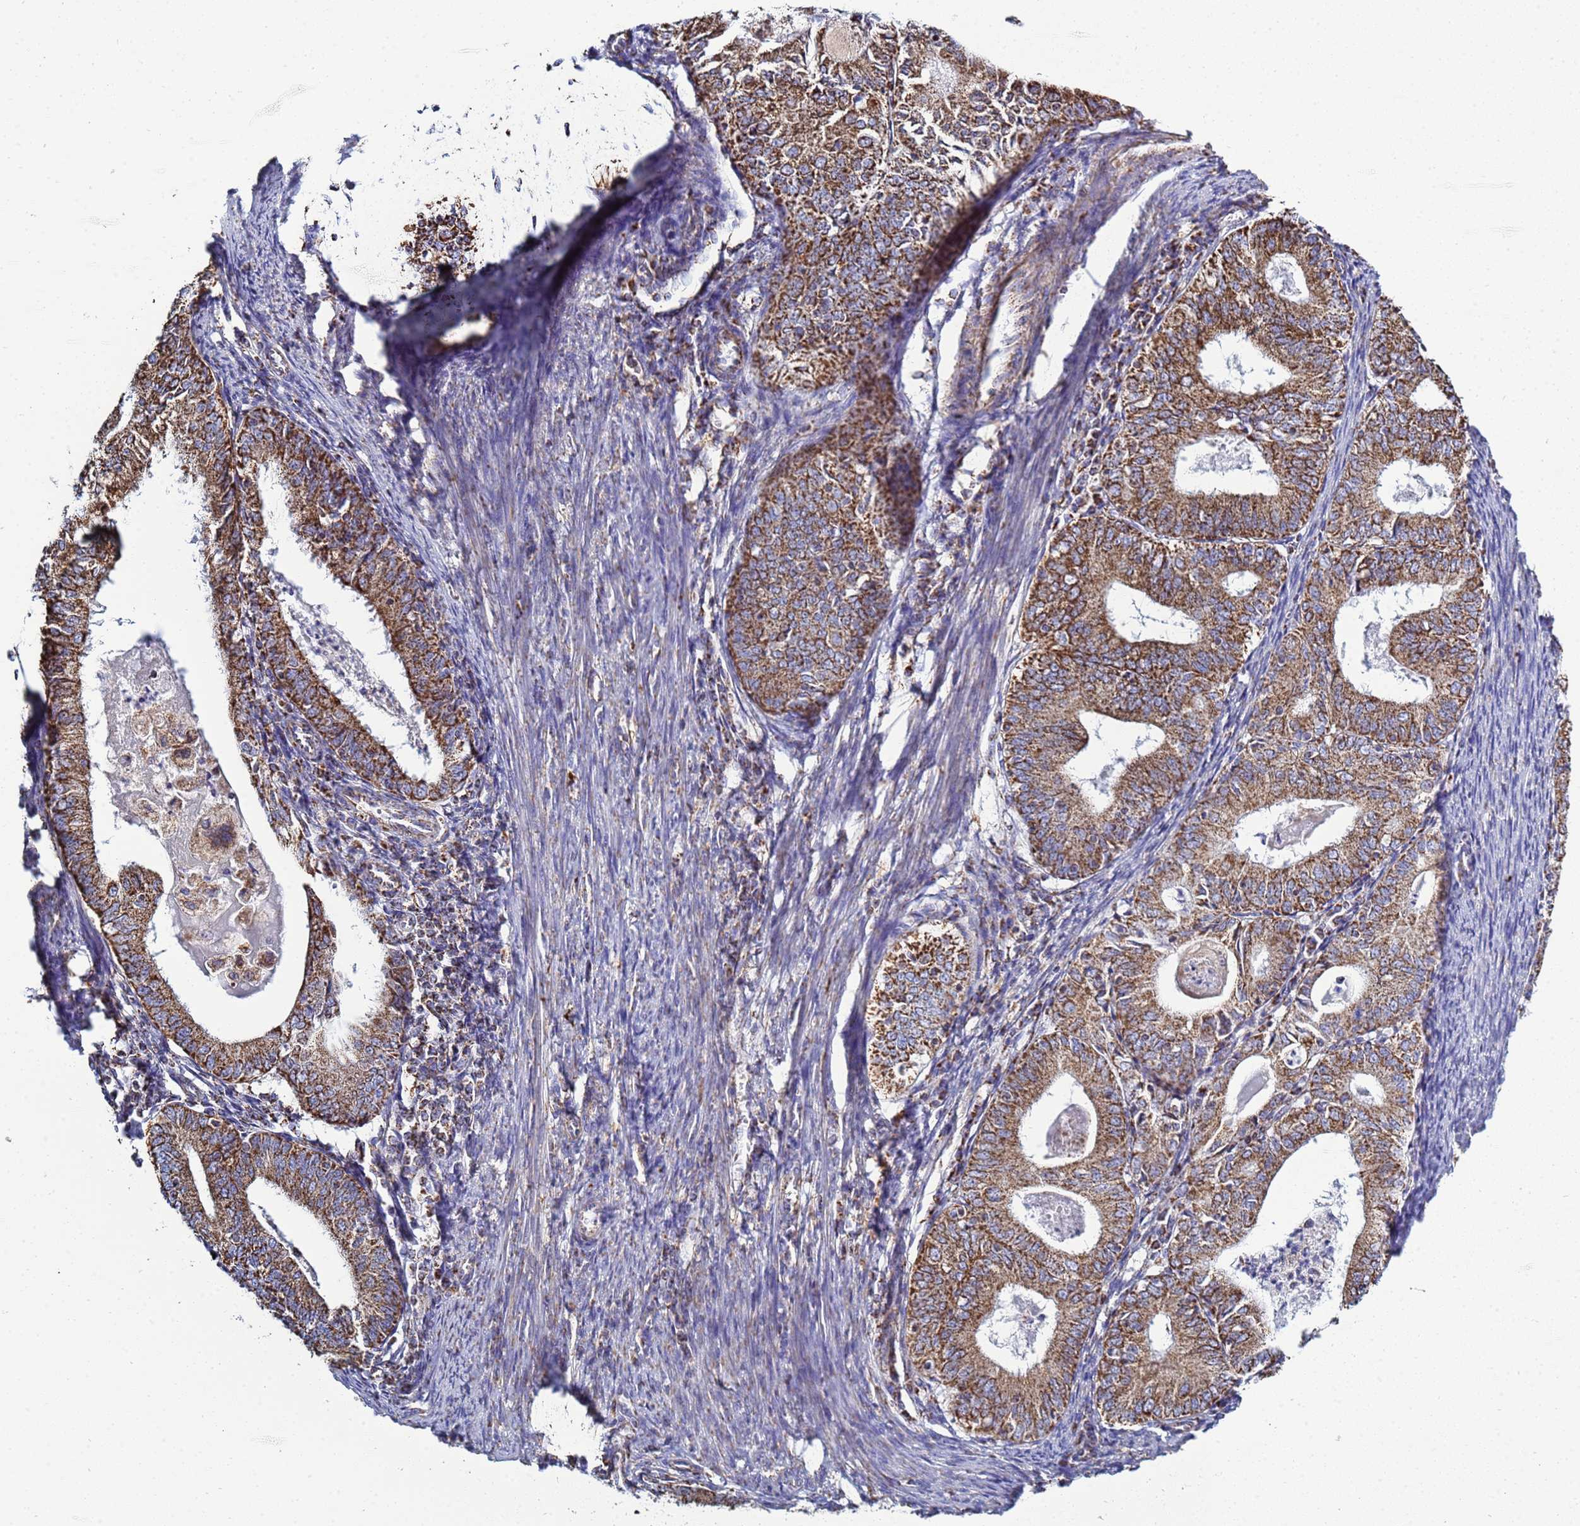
{"staining": {"intensity": "strong", "quantity": ">75%", "location": "cytoplasmic/membranous"}, "tissue": "endometrial cancer", "cell_type": "Tumor cells", "image_type": "cancer", "snomed": [{"axis": "morphology", "description": "Adenocarcinoma, NOS"}, {"axis": "topography", "description": "Endometrium"}], "caption": "Brown immunohistochemical staining in endometrial adenocarcinoma displays strong cytoplasmic/membranous positivity in approximately >75% of tumor cells.", "gene": "COQ4", "patient": {"sex": "female", "age": 57}}